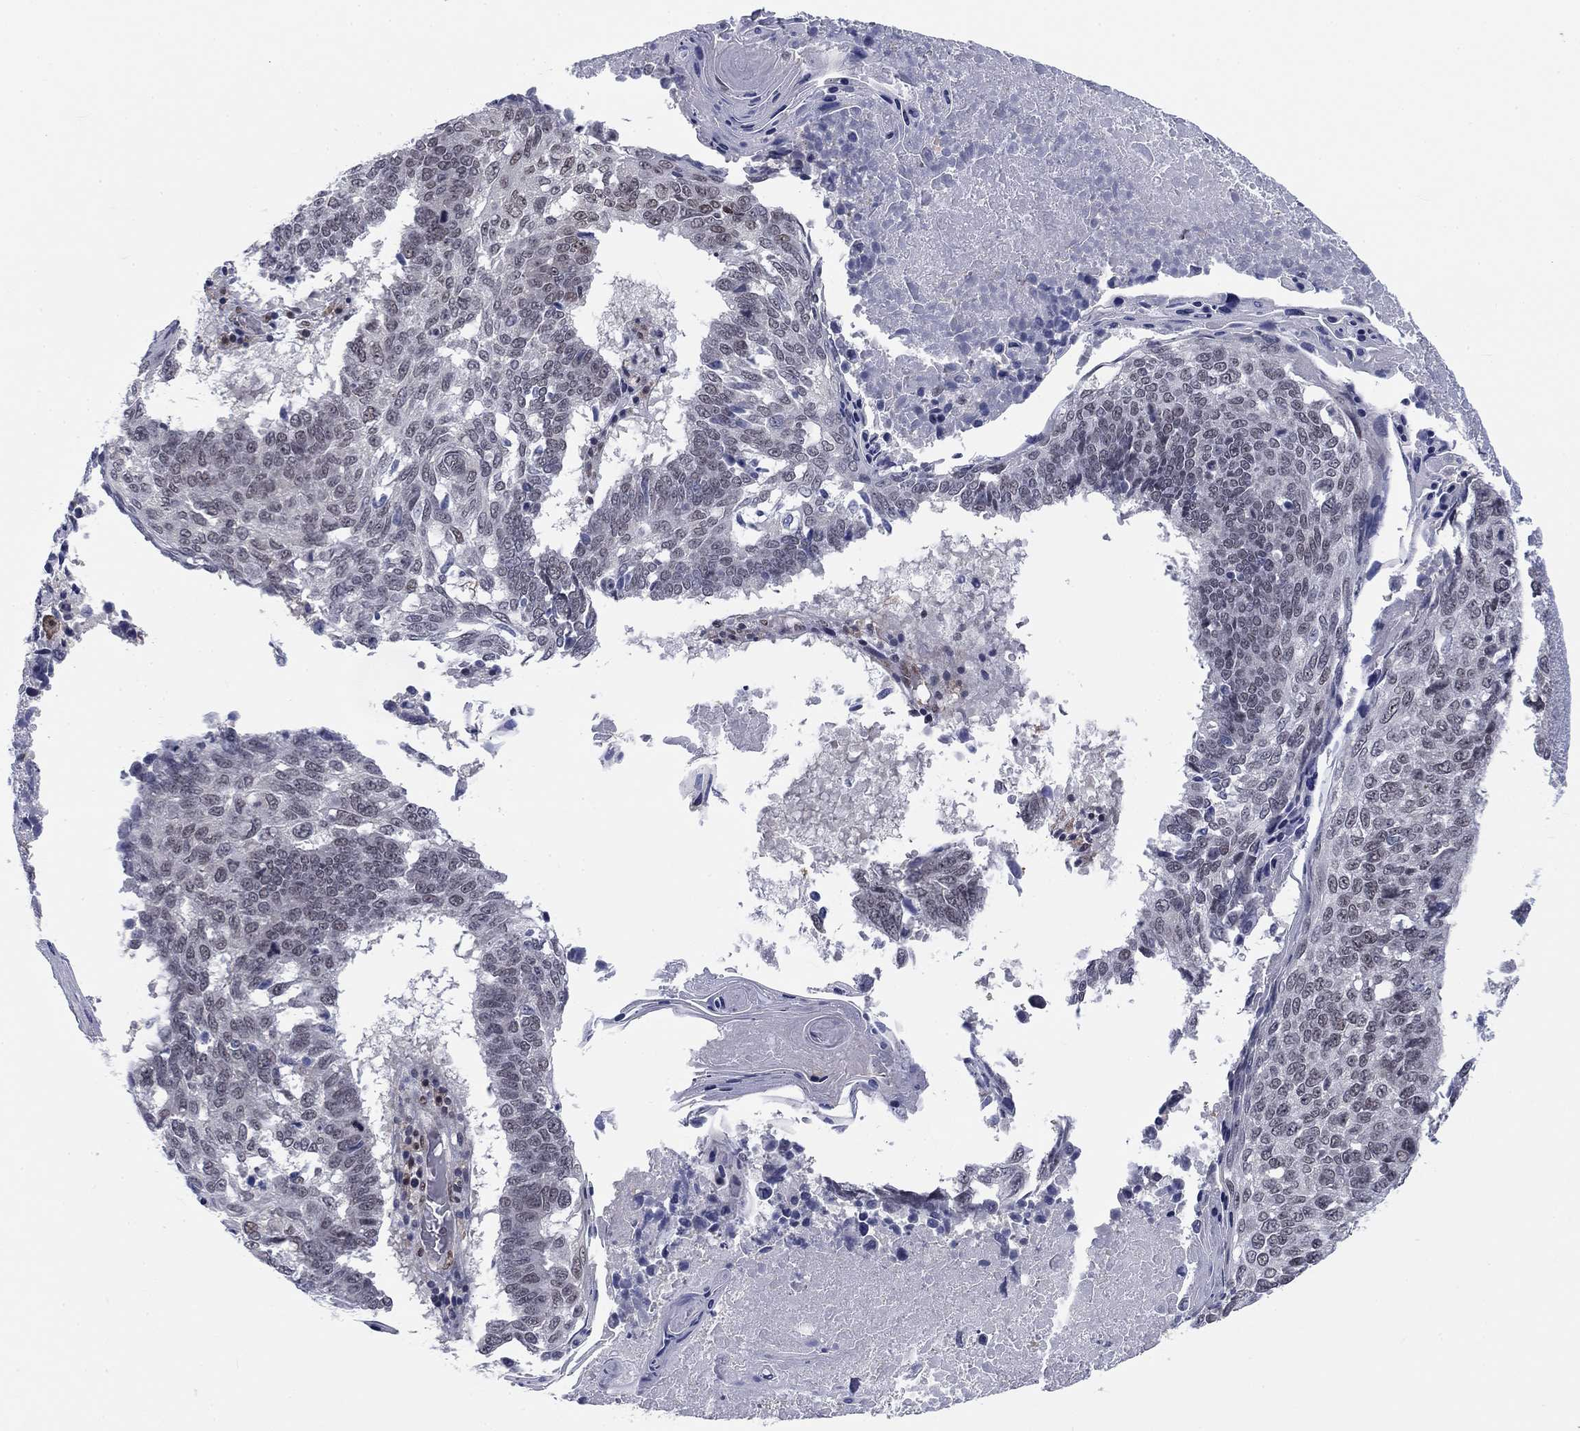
{"staining": {"intensity": "negative", "quantity": "none", "location": "none"}, "tissue": "lung cancer", "cell_type": "Tumor cells", "image_type": "cancer", "snomed": [{"axis": "morphology", "description": "Squamous cell carcinoma, NOS"}, {"axis": "topography", "description": "Lung"}], "caption": "Lung cancer (squamous cell carcinoma) was stained to show a protein in brown. There is no significant staining in tumor cells. (DAB (3,3'-diaminobenzidine) immunohistochemistry, high magnification).", "gene": "FYTTD1", "patient": {"sex": "male", "age": 73}}